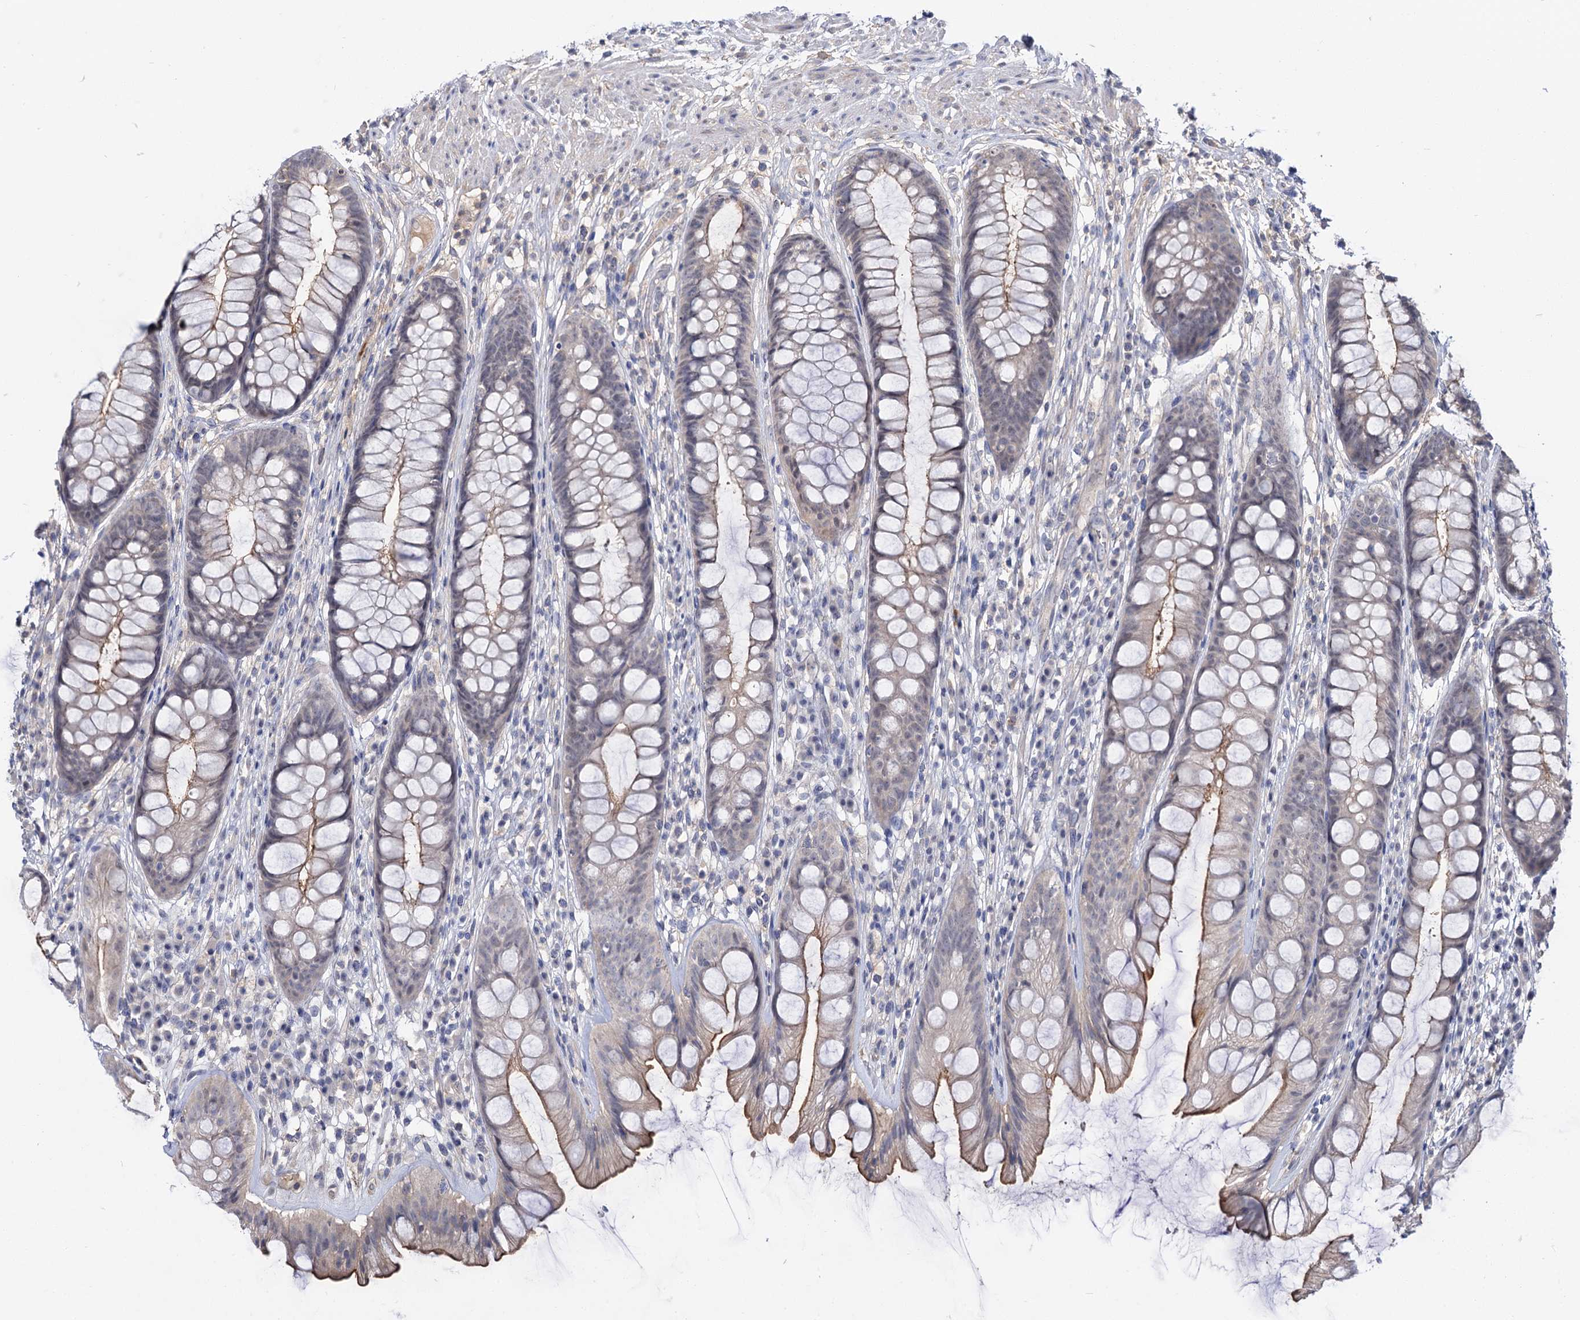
{"staining": {"intensity": "moderate", "quantity": "25%-75%", "location": "cytoplasmic/membranous"}, "tissue": "rectum", "cell_type": "Glandular cells", "image_type": "normal", "snomed": [{"axis": "morphology", "description": "Normal tissue, NOS"}, {"axis": "topography", "description": "Rectum"}], "caption": "Brown immunohistochemical staining in normal human rectum shows moderate cytoplasmic/membranous expression in about 25%-75% of glandular cells.", "gene": "NEK10", "patient": {"sex": "male", "age": 74}}